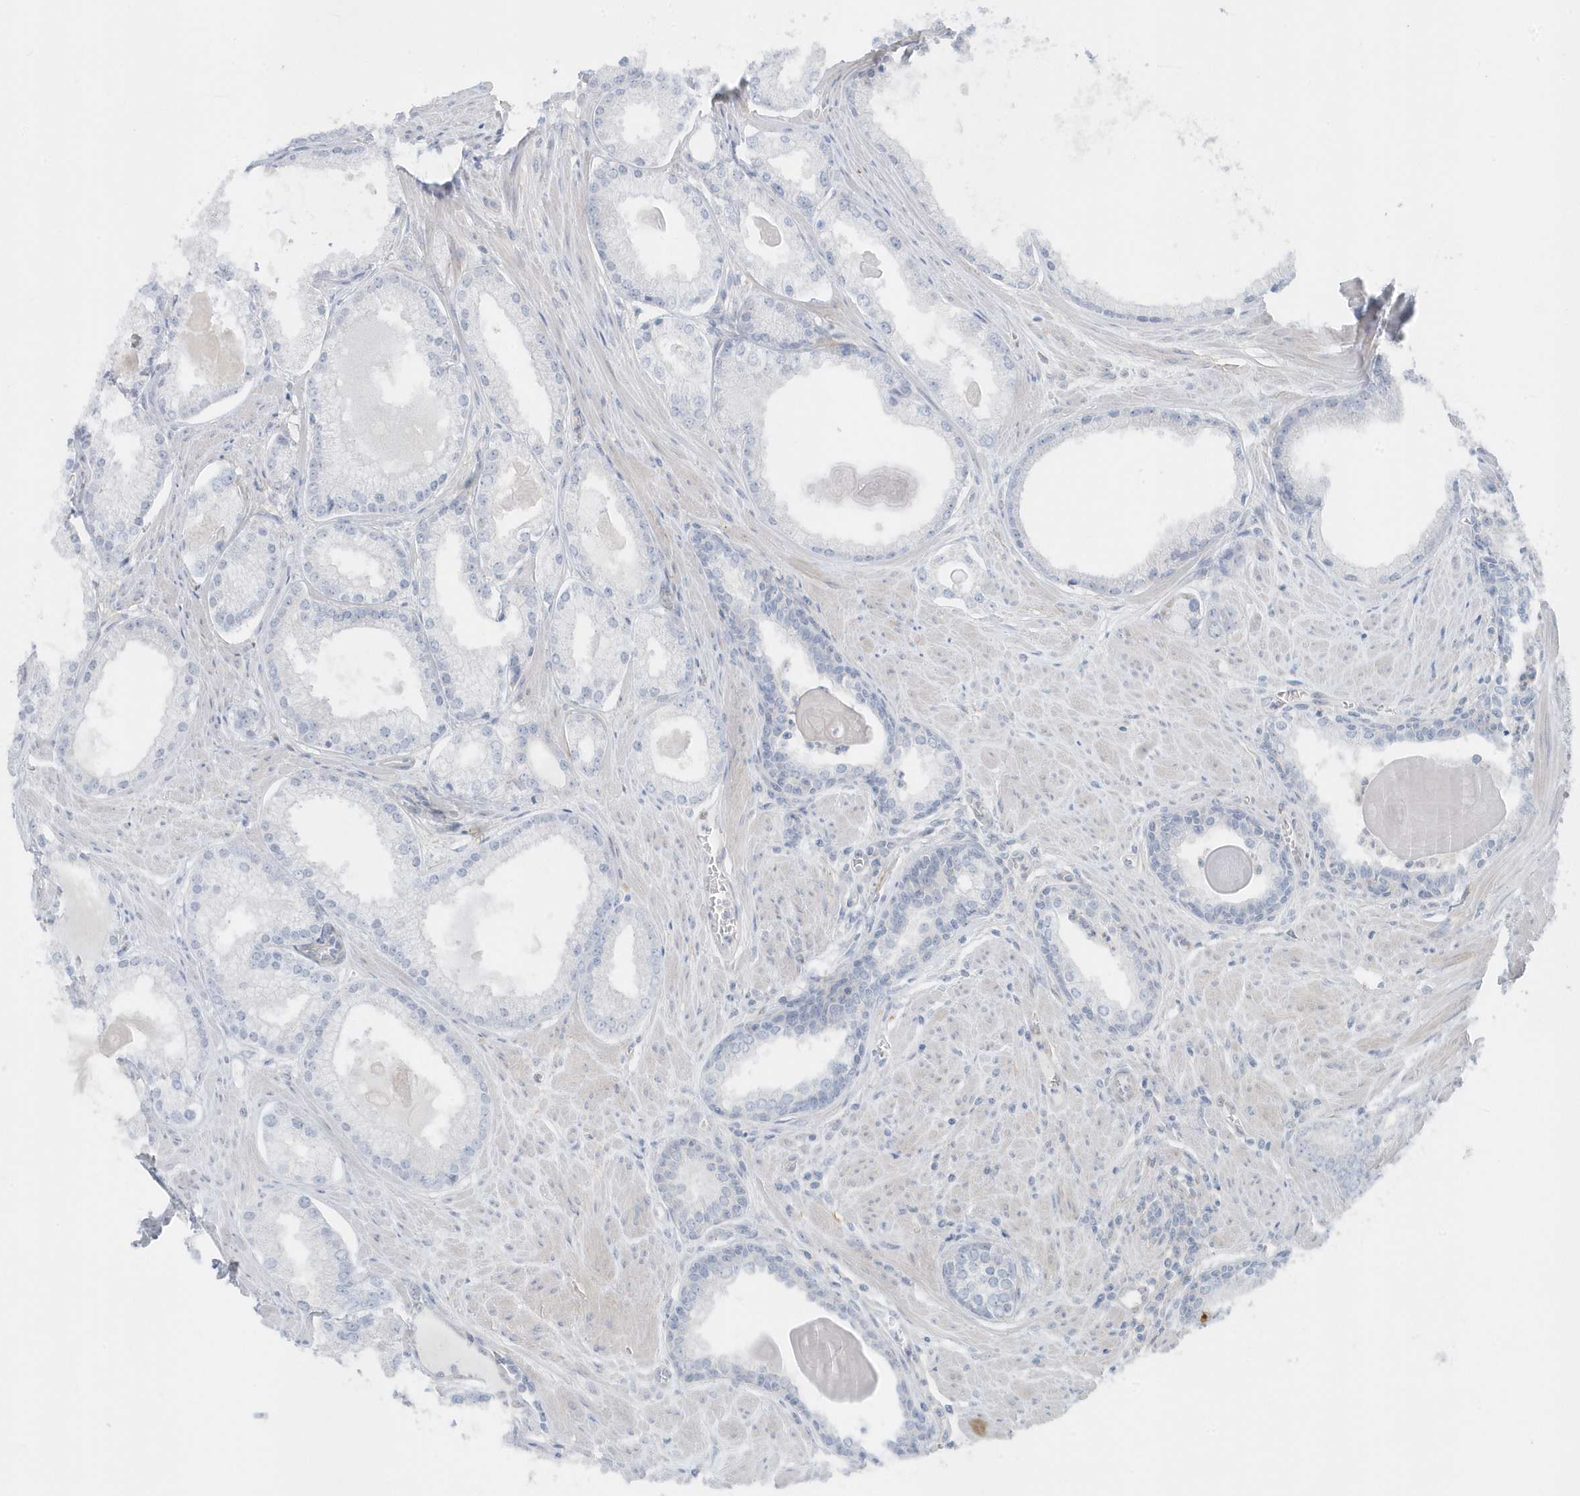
{"staining": {"intensity": "negative", "quantity": "none", "location": "none"}, "tissue": "prostate cancer", "cell_type": "Tumor cells", "image_type": "cancer", "snomed": [{"axis": "morphology", "description": "Adenocarcinoma, Low grade"}, {"axis": "topography", "description": "Prostate"}], "caption": "IHC image of neoplastic tissue: prostate adenocarcinoma (low-grade) stained with DAB reveals no significant protein positivity in tumor cells.", "gene": "CACNB2", "patient": {"sex": "male", "age": 54}}